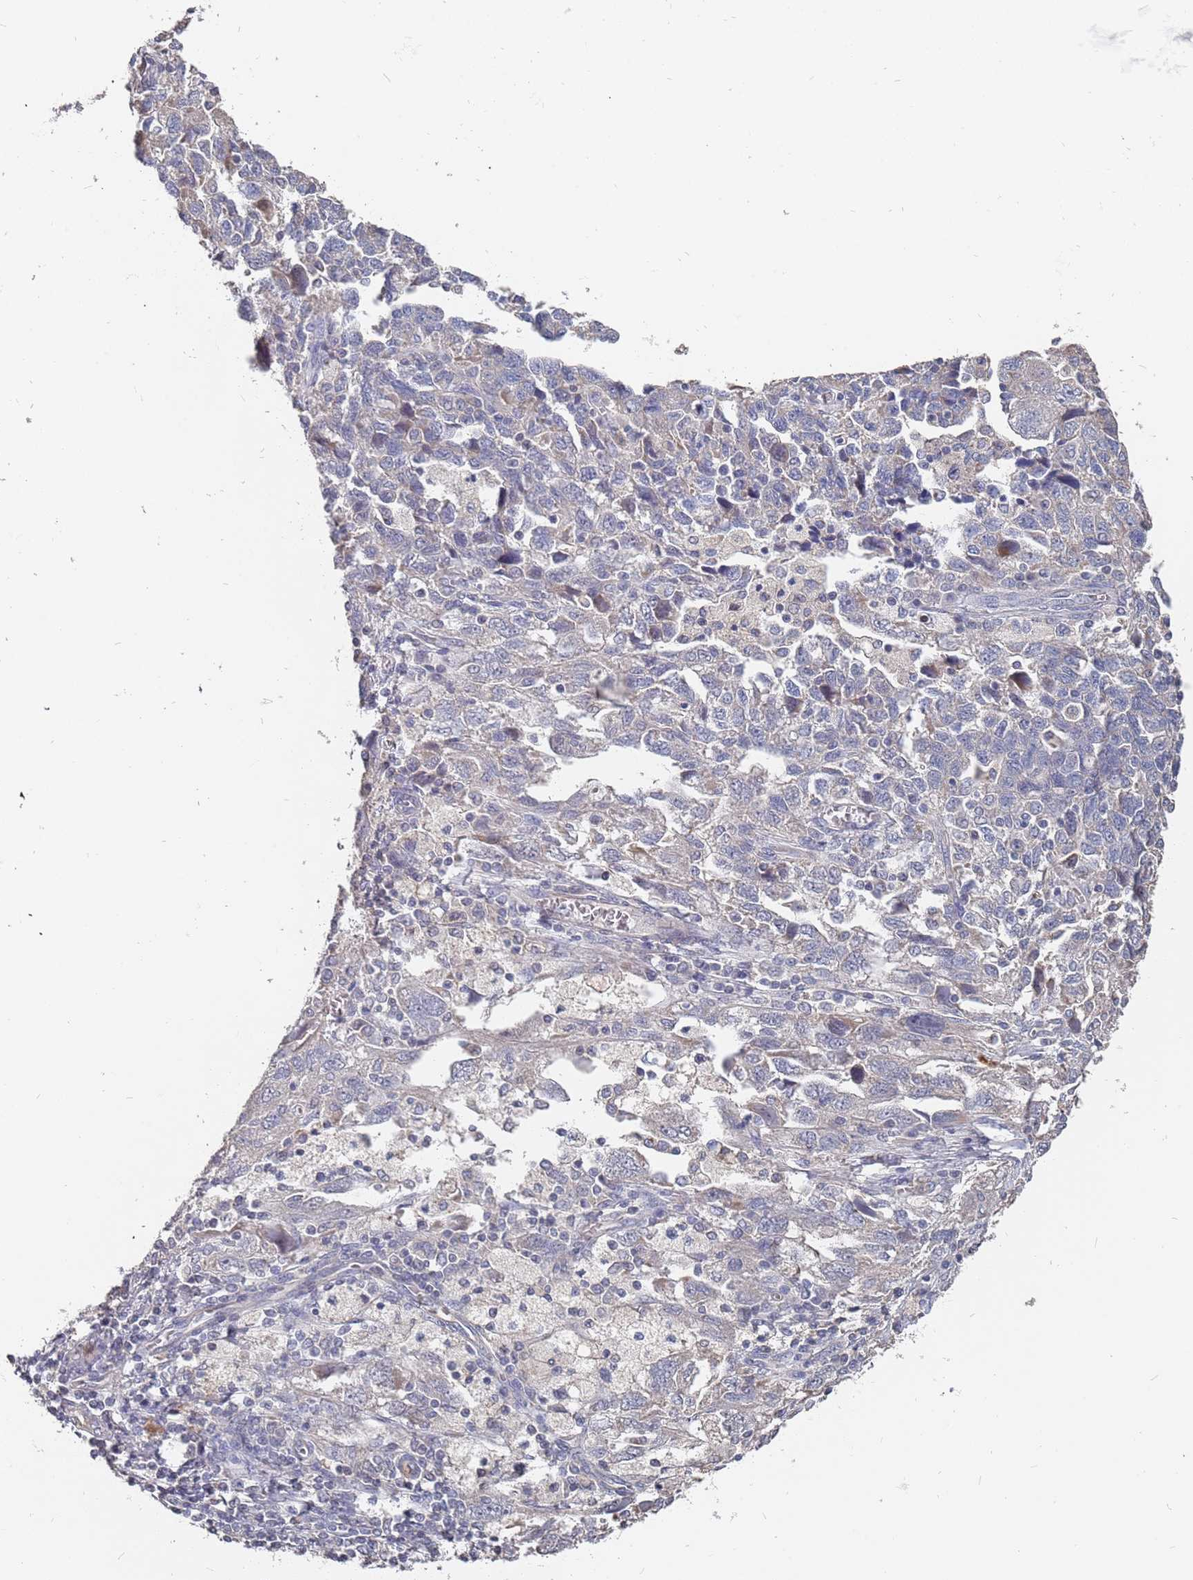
{"staining": {"intensity": "negative", "quantity": "none", "location": "none"}, "tissue": "ovarian cancer", "cell_type": "Tumor cells", "image_type": "cancer", "snomed": [{"axis": "morphology", "description": "Carcinoma, NOS"}, {"axis": "morphology", "description": "Cystadenocarcinoma, serous, NOS"}, {"axis": "topography", "description": "Ovary"}], "caption": "This is a photomicrograph of IHC staining of ovarian serous cystadenocarcinoma, which shows no expression in tumor cells.", "gene": "TCEANC2", "patient": {"sex": "female", "age": 69}}